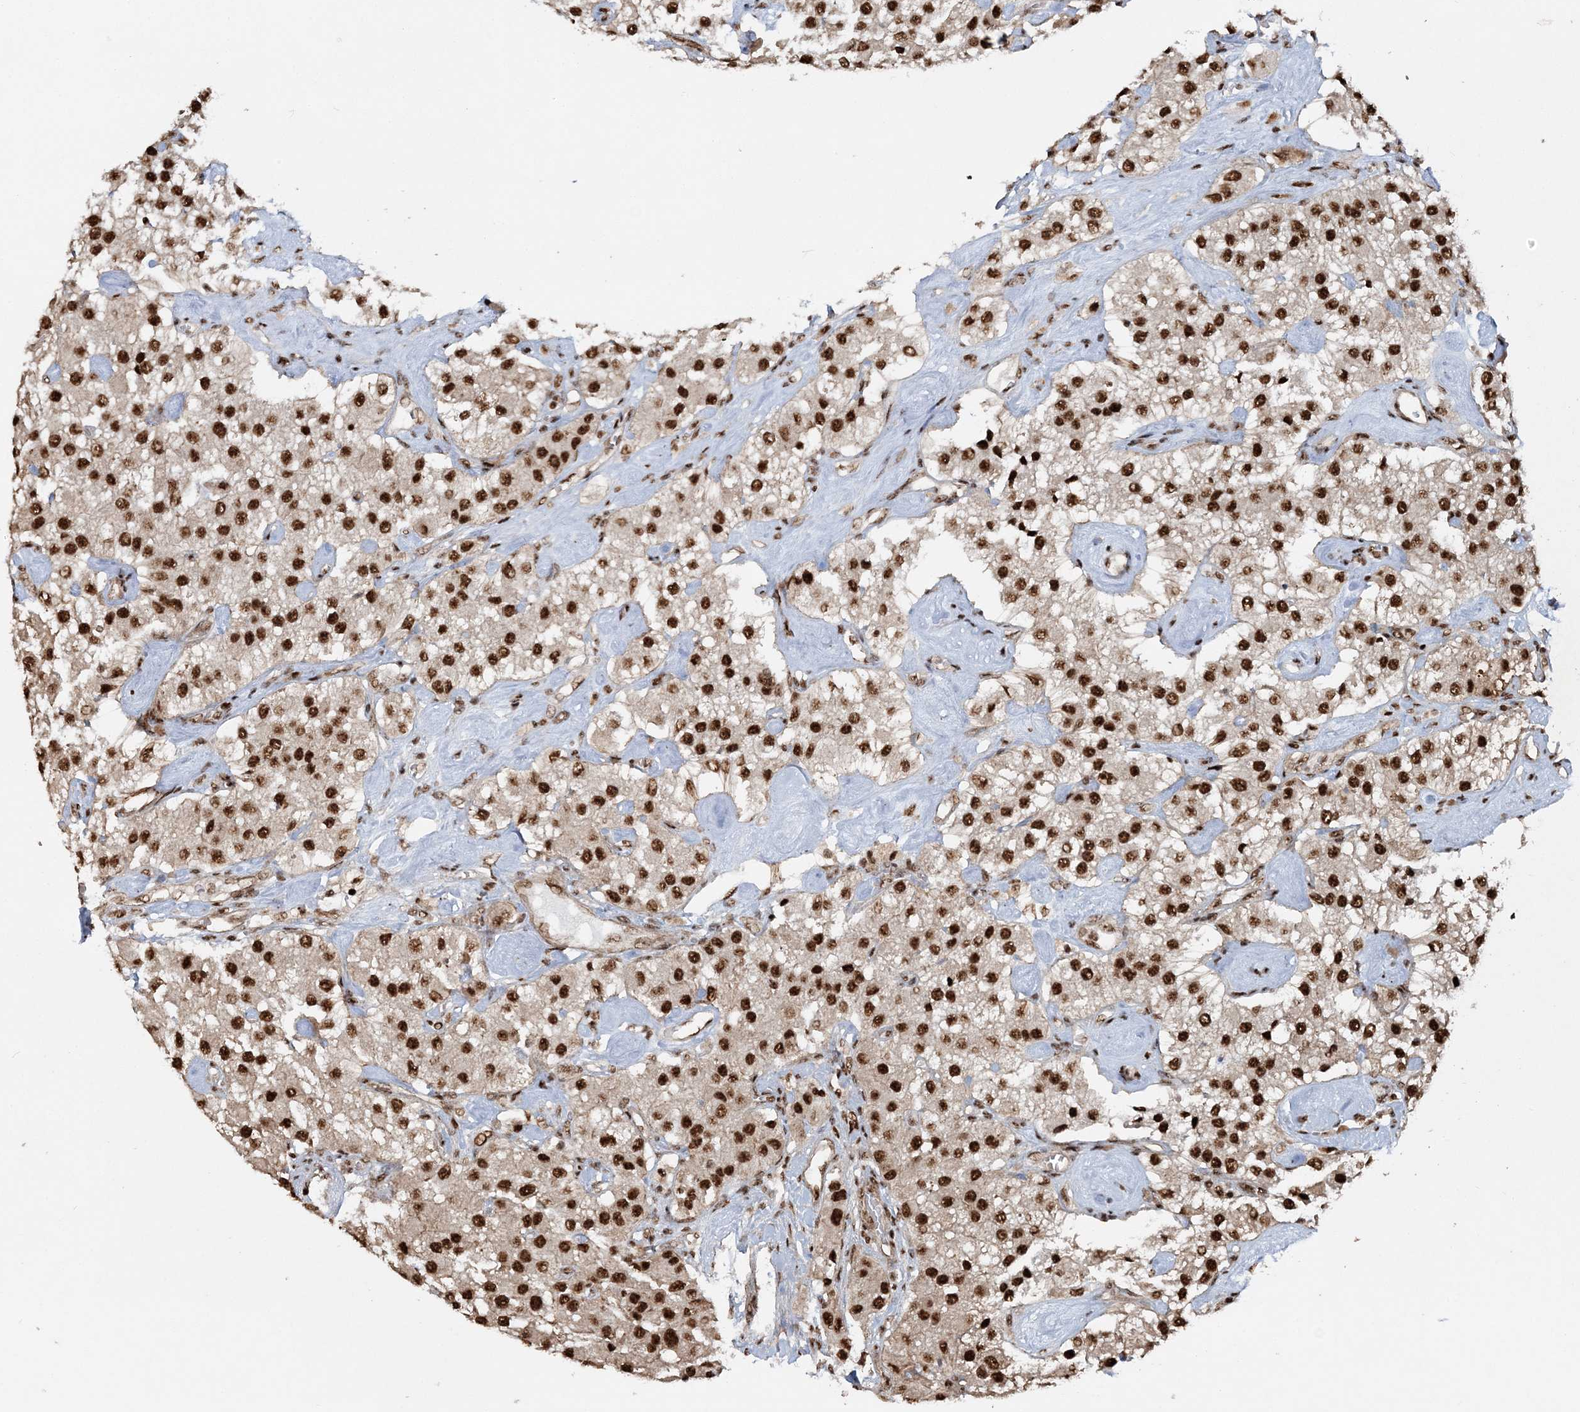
{"staining": {"intensity": "strong", "quantity": ">75%", "location": "nuclear"}, "tissue": "carcinoid", "cell_type": "Tumor cells", "image_type": "cancer", "snomed": [{"axis": "morphology", "description": "Carcinoid, malignant, NOS"}, {"axis": "topography", "description": "Pancreas"}], "caption": "A high-resolution photomicrograph shows immunohistochemistry staining of carcinoid, which shows strong nuclear staining in about >75% of tumor cells.", "gene": "EXOSC8", "patient": {"sex": "male", "age": 41}}